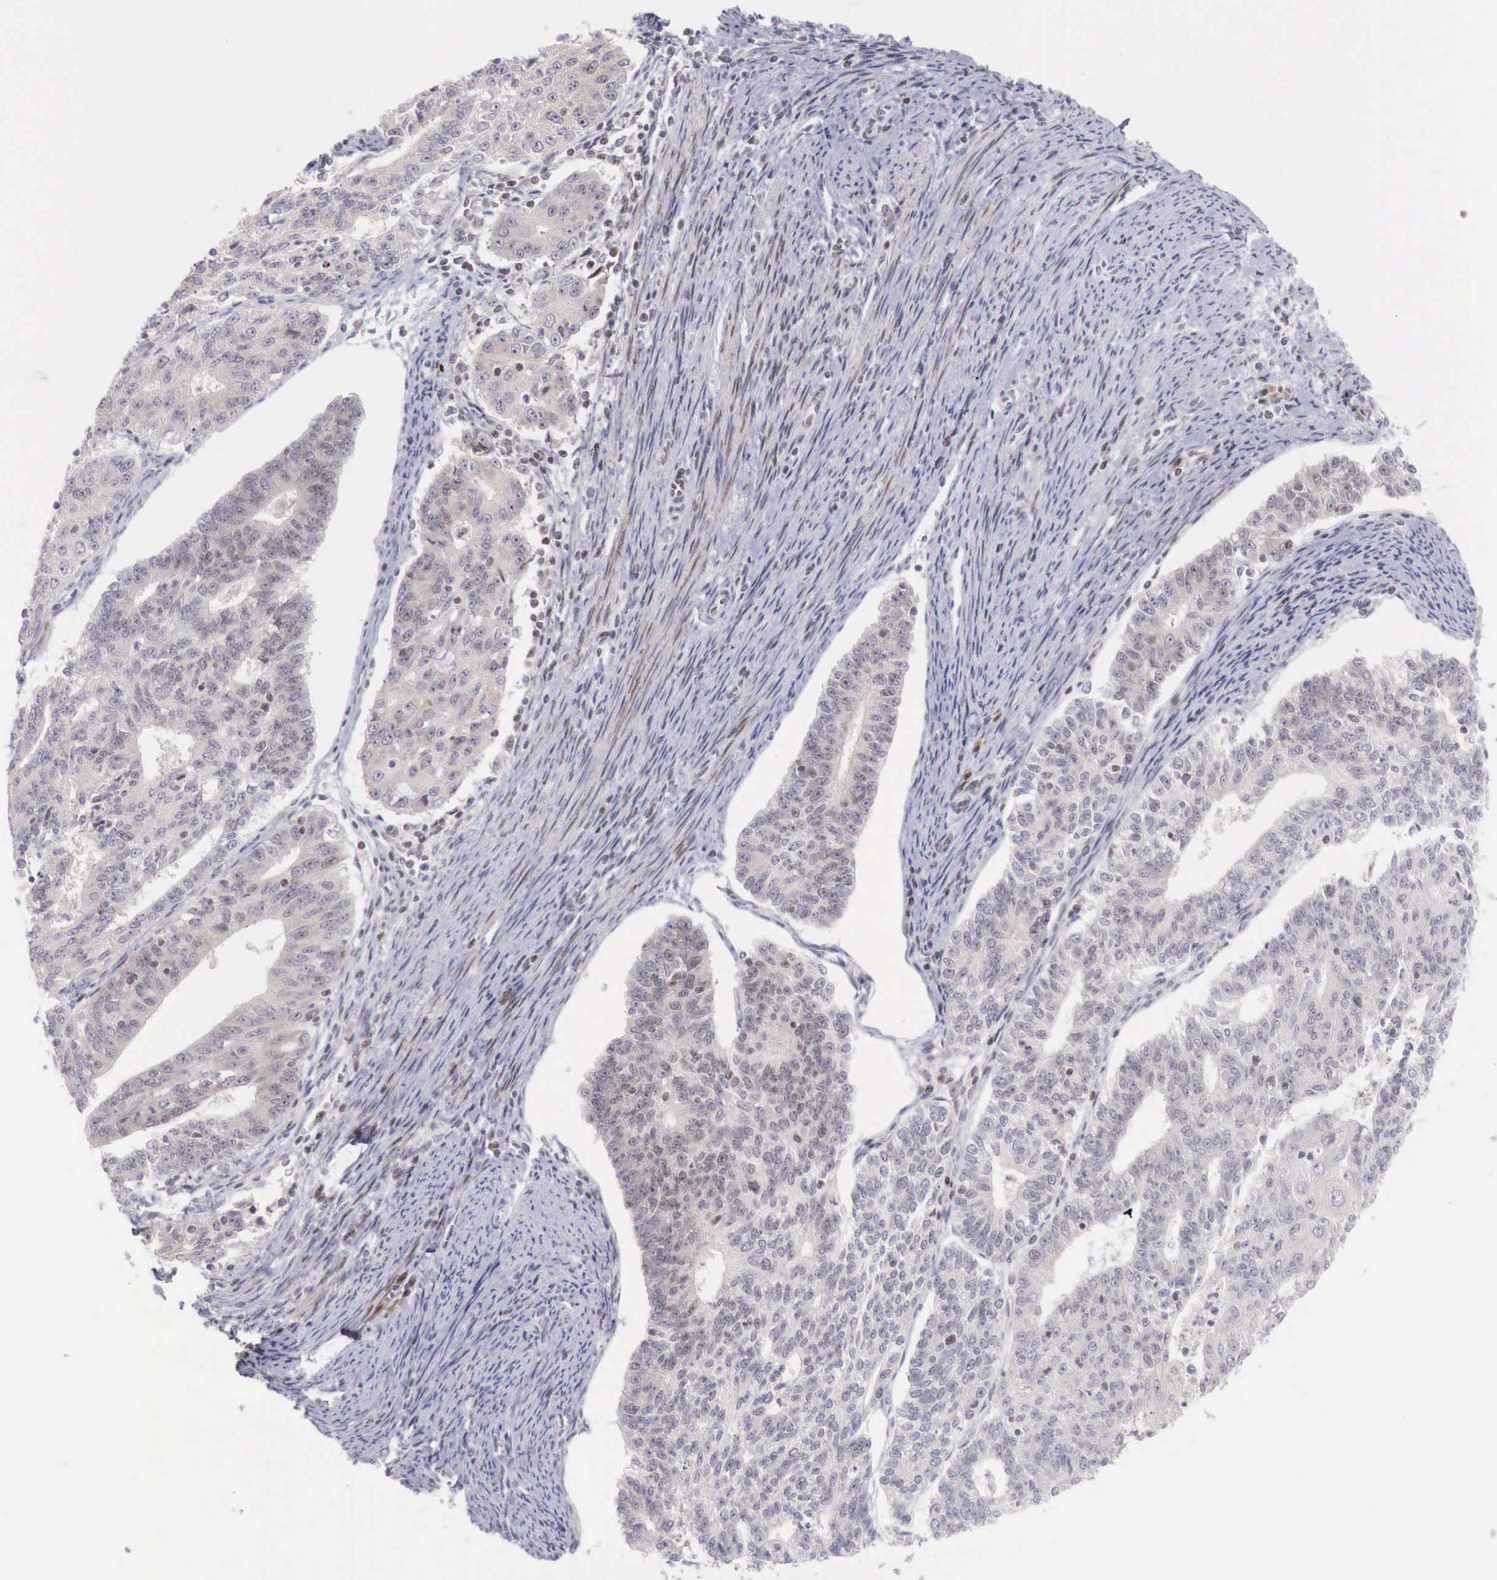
{"staining": {"intensity": "negative", "quantity": "none", "location": "none"}, "tissue": "endometrial cancer", "cell_type": "Tumor cells", "image_type": "cancer", "snomed": [{"axis": "morphology", "description": "Adenocarcinoma, NOS"}, {"axis": "topography", "description": "Endometrium"}], "caption": "The photomicrograph shows no significant staining in tumor cells of endometrial cancer (adenocarcinoma).", "gene": "CLCN5", "patient": {"sex": "female", "age": 56}}